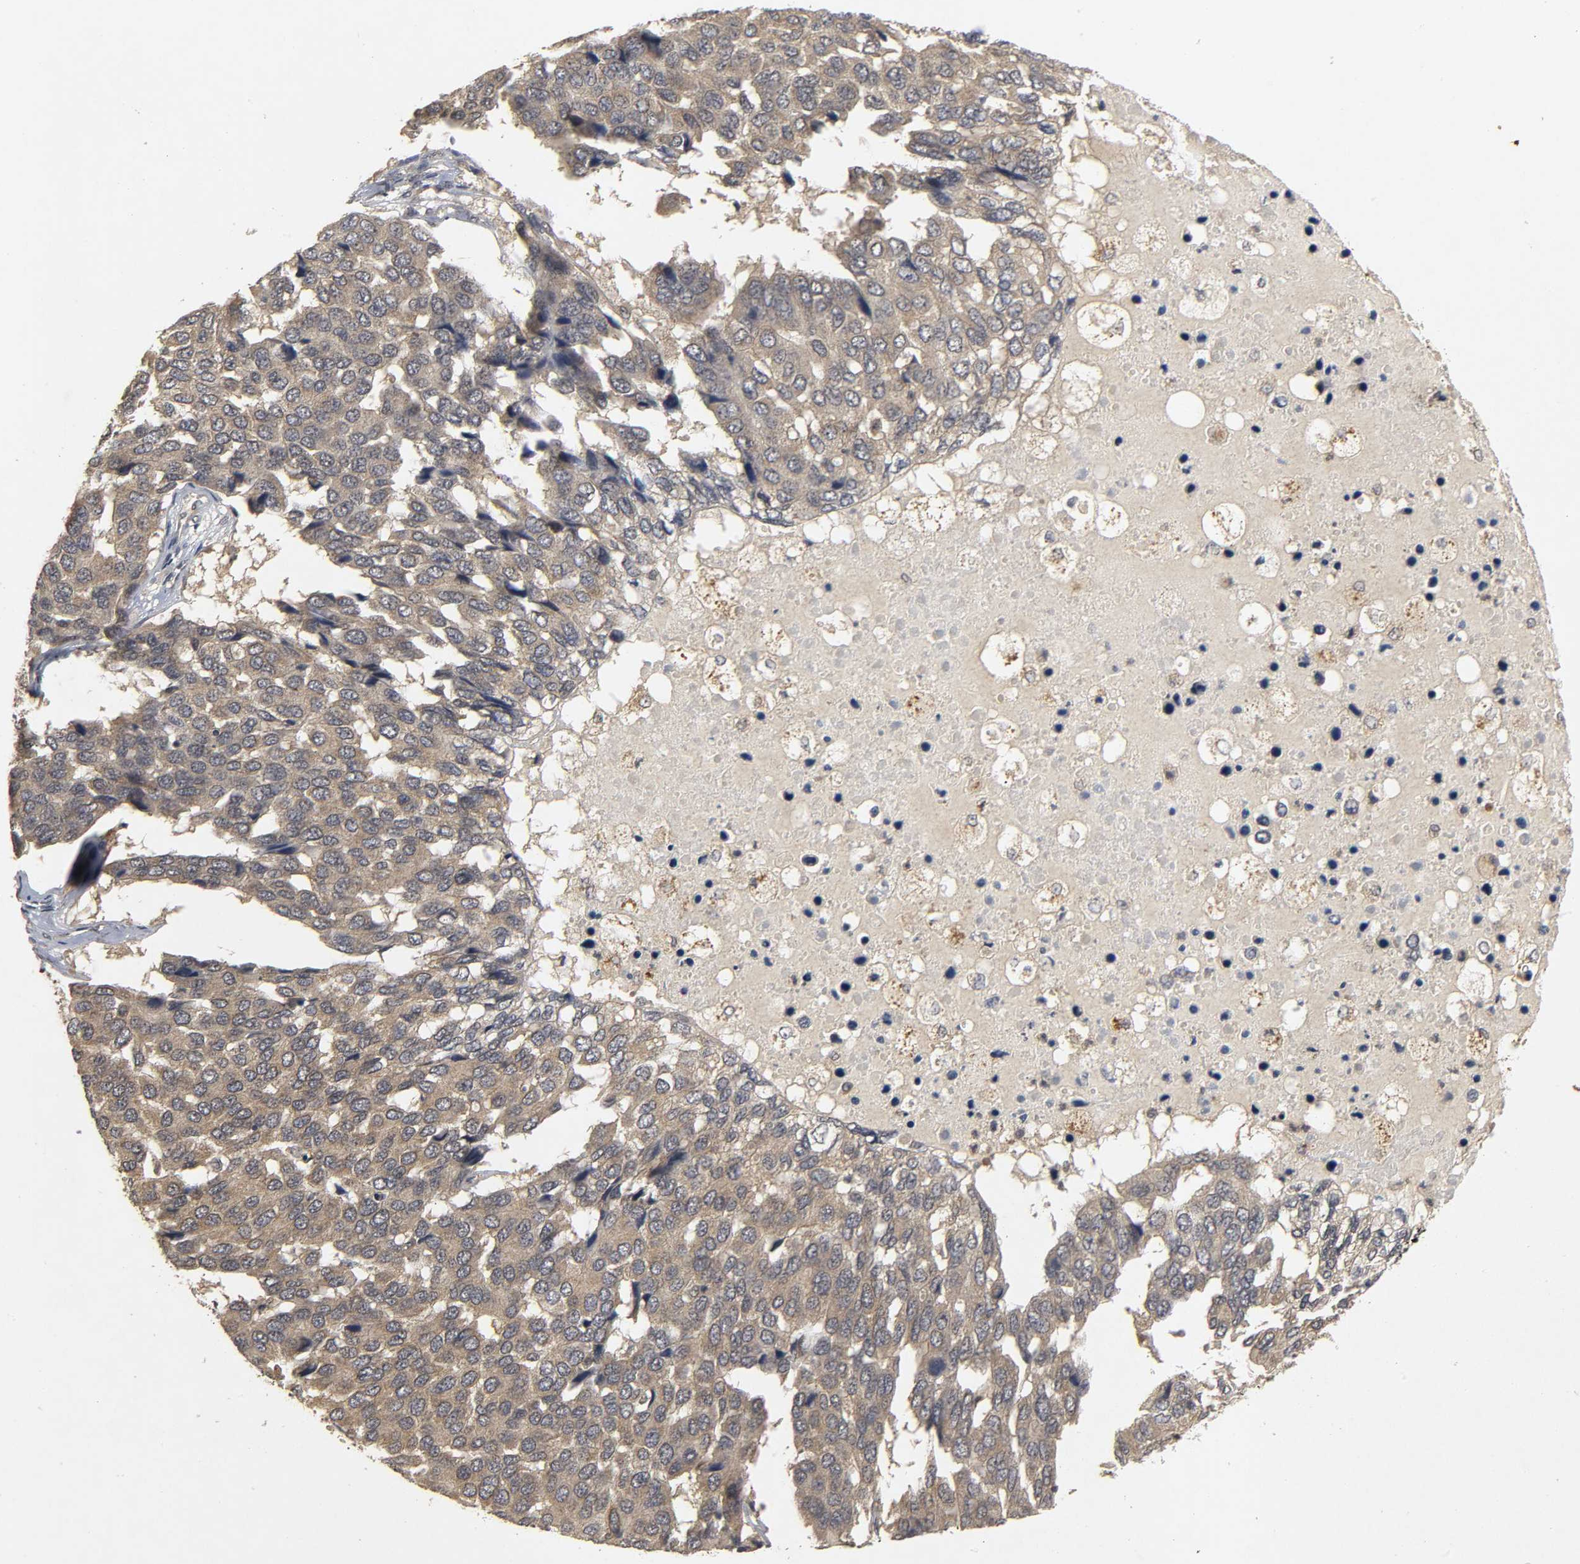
{"staining": {"intensity": "weak", "quantity": ">75%", "location": "cytoplasmic/membranous"}, "tissue": "pancreatic cancer", "cell_type": "Tumor cells", "image_type": "cancer", "snomed": [{"axis": "morphology", "description": "Adenocarcinoma, NOS"}, {"axis": "topography", "description": "Pancreas"}], "caption": "The immunohistochemical stain highlights weak cytoplasmic/membranous positivity in tumor cells of pancreatic cancer tissue.", "gene": "TRAF6", "patient": {"sex": "male", "age": 50}}